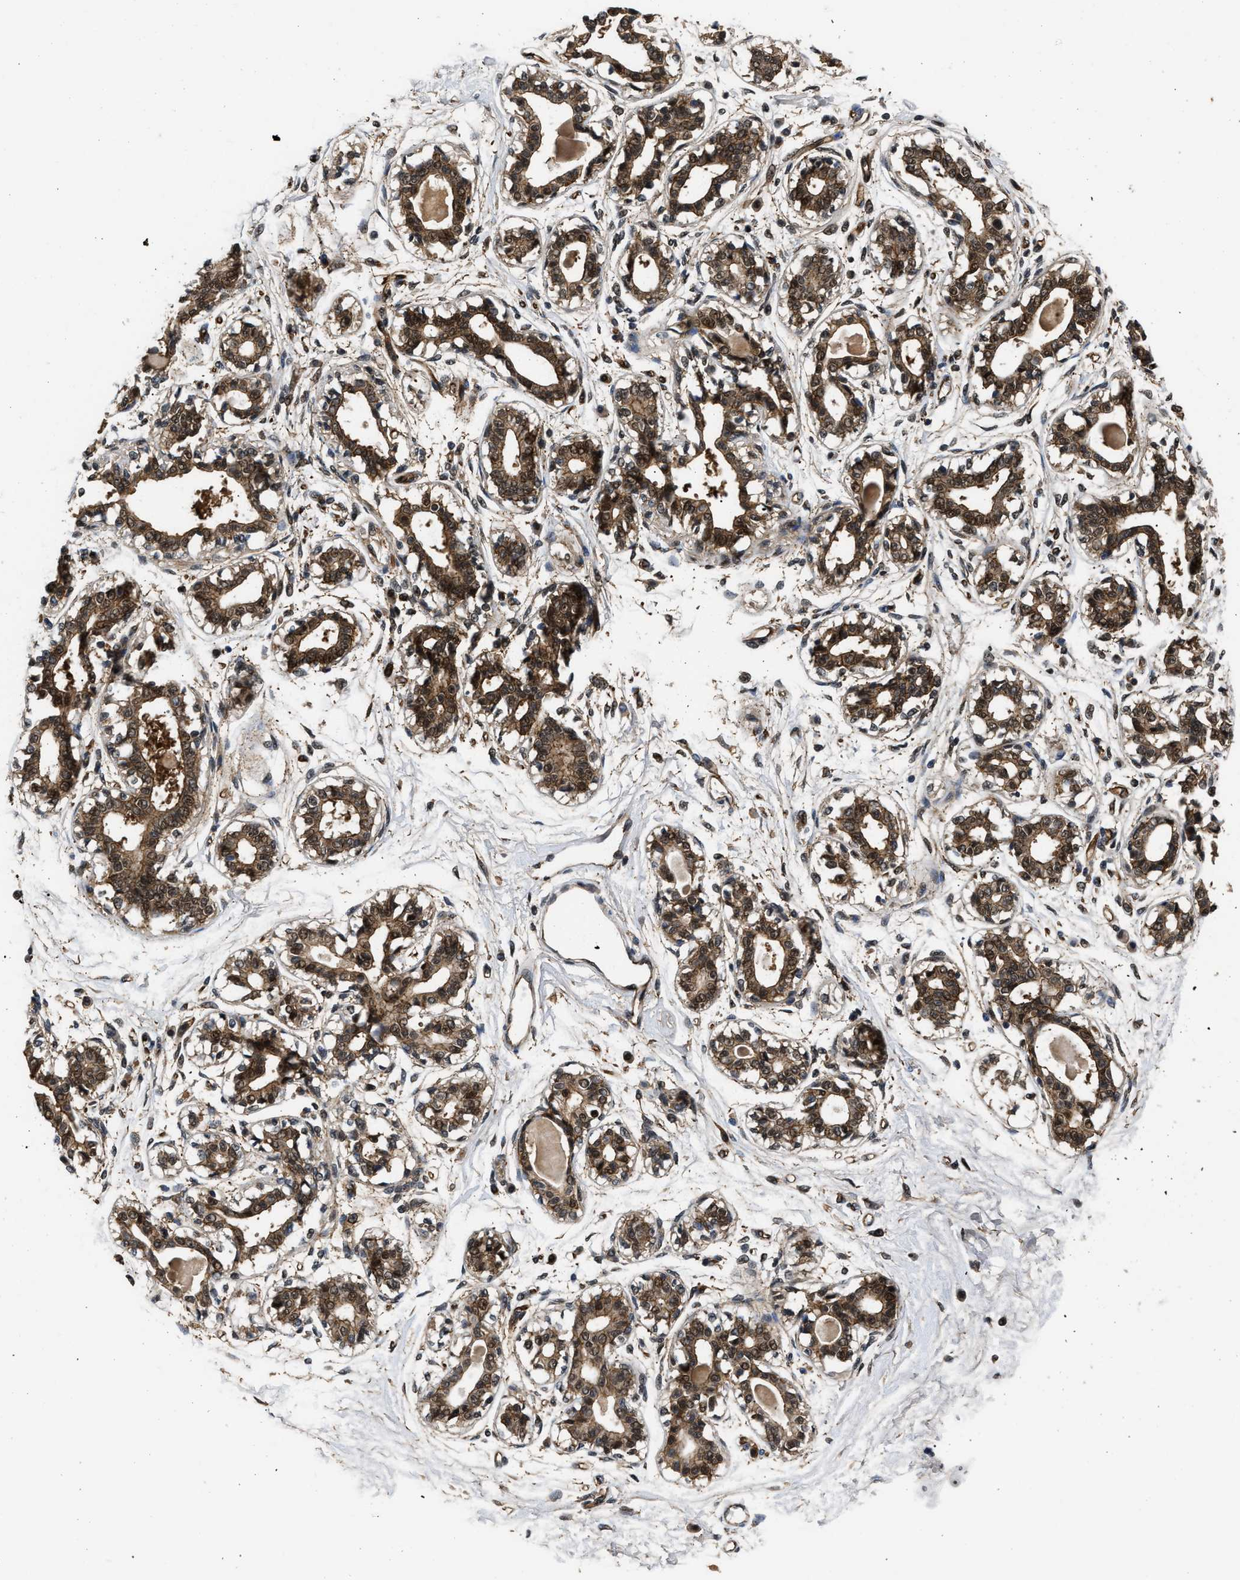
{"staining": {"intensity": "weak", "quantity": ">75%", "location": "cytoplasmic/membranous,nuclear"}, "tissue": "breast", "cell_type": "Adipocytes", "image_type": "normal", "snomed": [{"axis": "morphology", "description": "Normal tissue, NOS"}, {"axis": "topography", "description": "Breast"}], "caption": "A brown stain labels weak cytoplasmic/membranous,nuclear positivity of a protein in adipocytes of normal human breast.", "gene": "COPS2", "patient": {"sex": "female", "age": 45}}